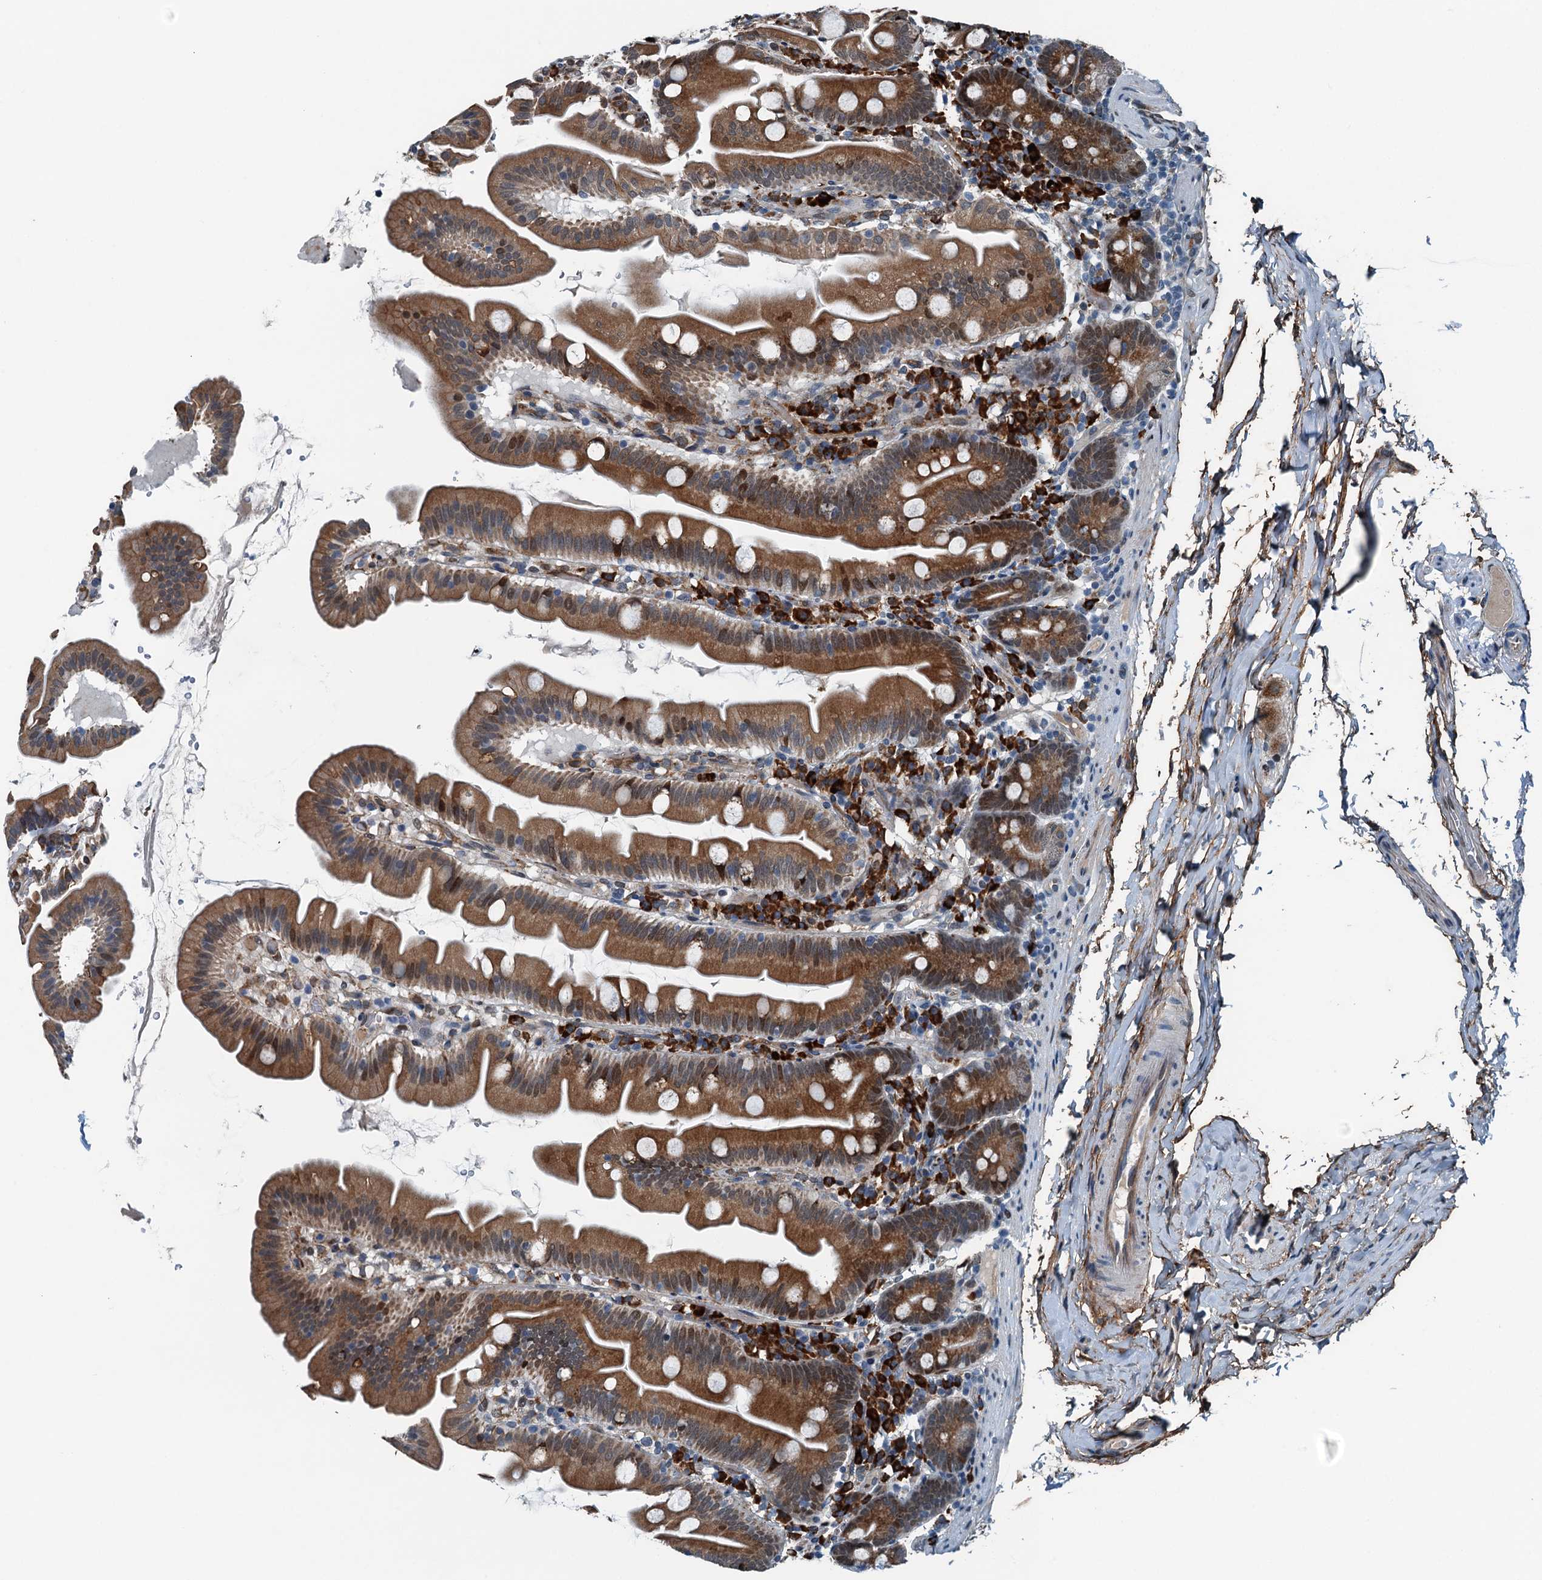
{"staining": {"intensity": "strong", "quantity": ">75%", "location": "cytoplasmic/membranous,nuclear"}, "tissue": "small intestine", "cell_type": "Glandular cells", "image_type": "normal", "snomed": [{"axis": "morphology", "description": "Normal tissue, NOS"}, {"axis": "topography", "description": "Small intestine"}], "caption": "Immunohistochemistry micrograph of normal small intestine: small intestine stained using IHC reveals high levels of strong protein expression localized specifically in the cytoplasmic/membranous,nuclear of glandular cells, appearing as a cytoplasmic/membranous,nuclear brown color.", "gene": "TAMALIN", "patient": {"sex": "female", "age": 68}}